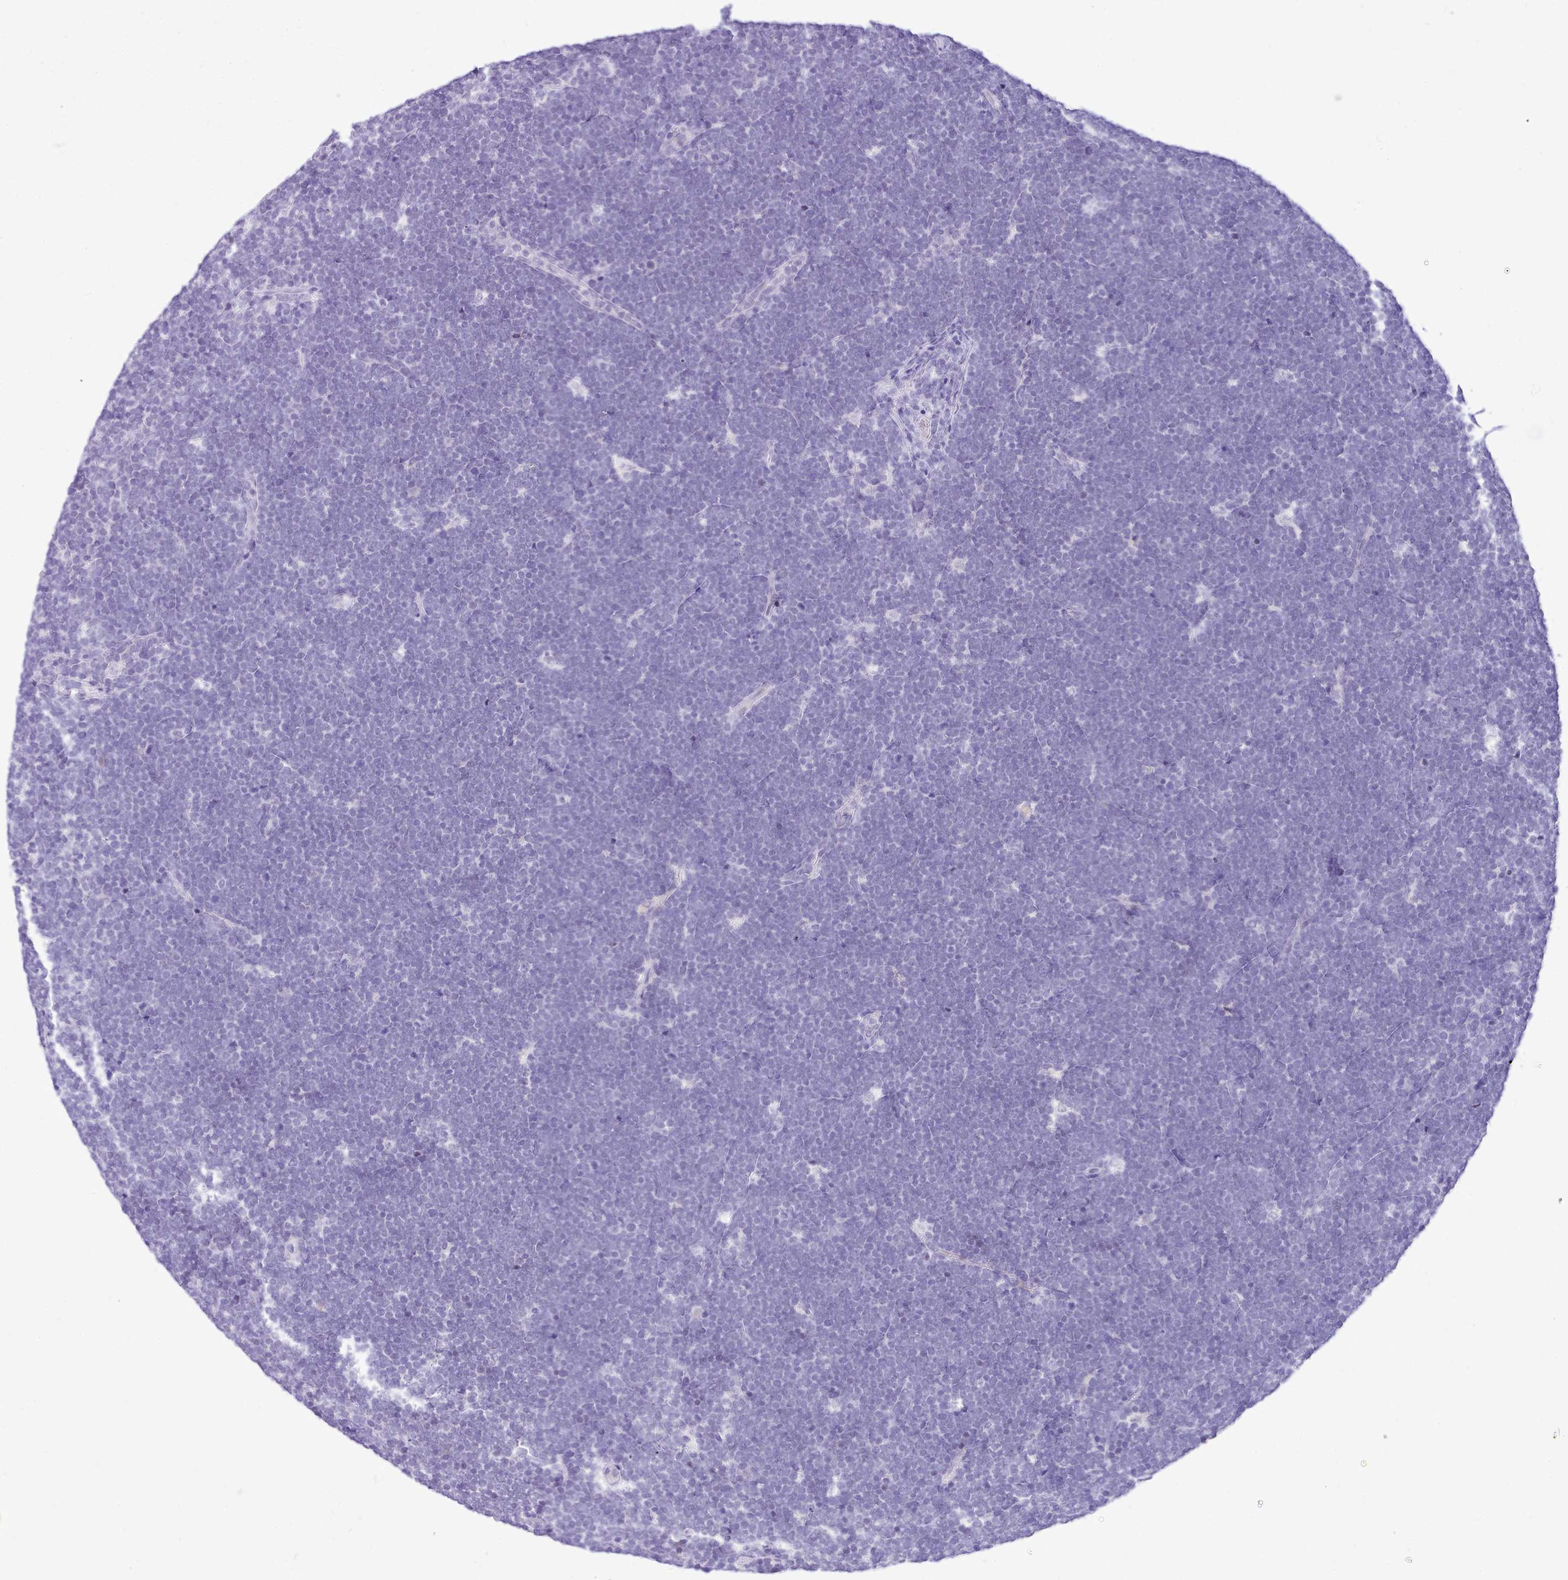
{"staining": {"intensity": "negative", "quantity": "none", "location": "none"}, "tissue": "lymphoma", "cell_type": "Tumor cells", "image_type": "cancer", "snomed": [{"axis": "morphology", "description": "Malignant lymphoma, non-Hodgkin's type, High grade"}, {"axis": "topography", "description": "Lymph node"}], "caption": "The histopathology image exhibits no significant positivity in tumor cells of malignant lymphoma, non-Hodgkin's type (high-grade).", "gene": "LRRC37A", "patient": {"sex": "male", "age": 13}}